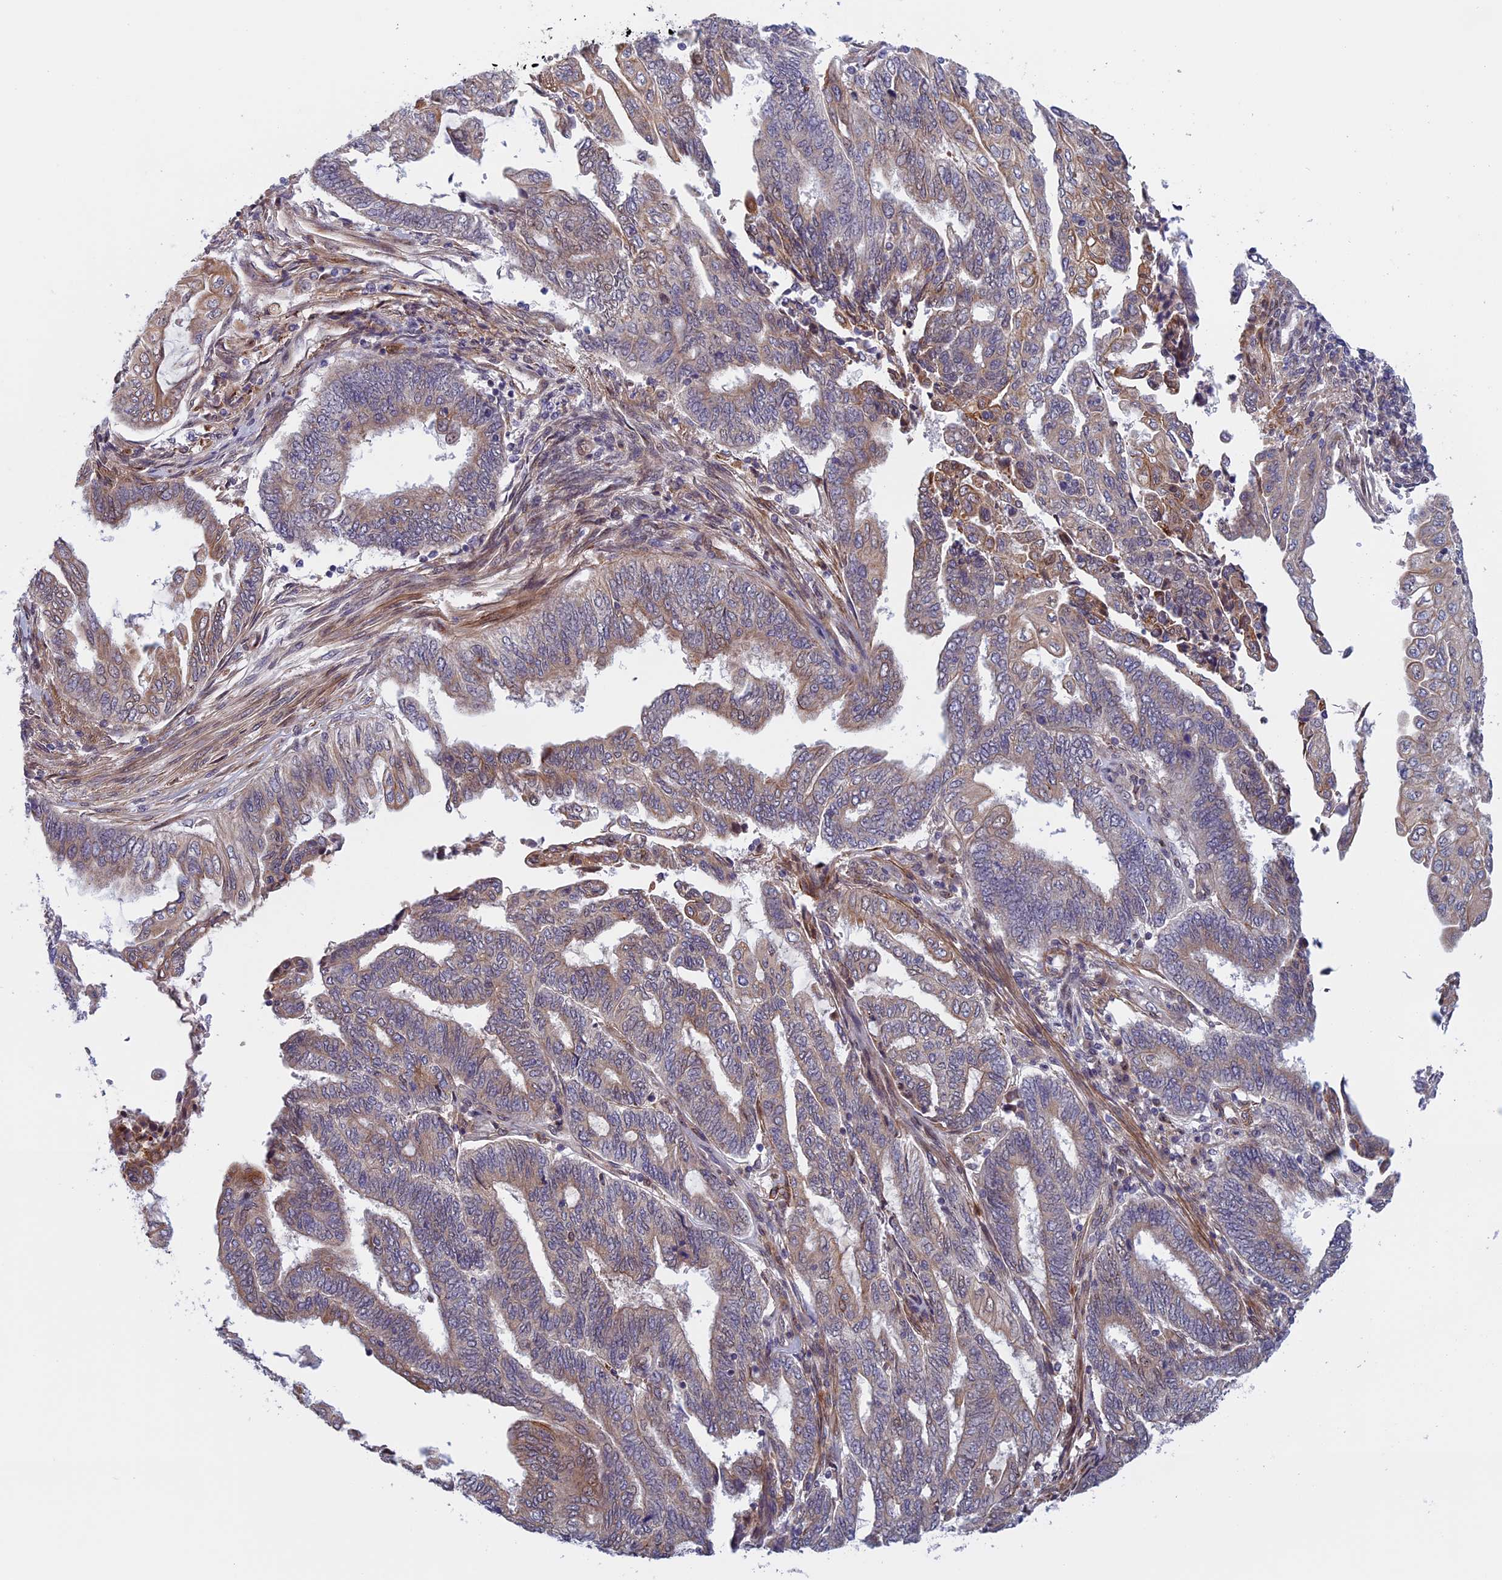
{"staining": {"intensity": "moderate", "quantity": "<25%", "location": "cytoplasmic/membranous"}, "tissue": "endometrial cancer", "cell_type": "Tumor cells", "image_type": "cancer", "snomed": [{"axis": "morphology", "description": "Adenocarcinoma, NOS"}, {"axis": "topography", "description": "Uterus"}, {"axis": "topography", "description": "Endometrium"}], "caption": "The photomicrograph exhibits immunohistochemical staining of endometrial cancer. There is moderate cytoplasmic/membranous staining is seen in about <25% of tumor cells. (Brightfield microscopy of DAB IHC at high magnification).", "gene": "FADS1", "patient": {"sex": "female", "age": 70}}